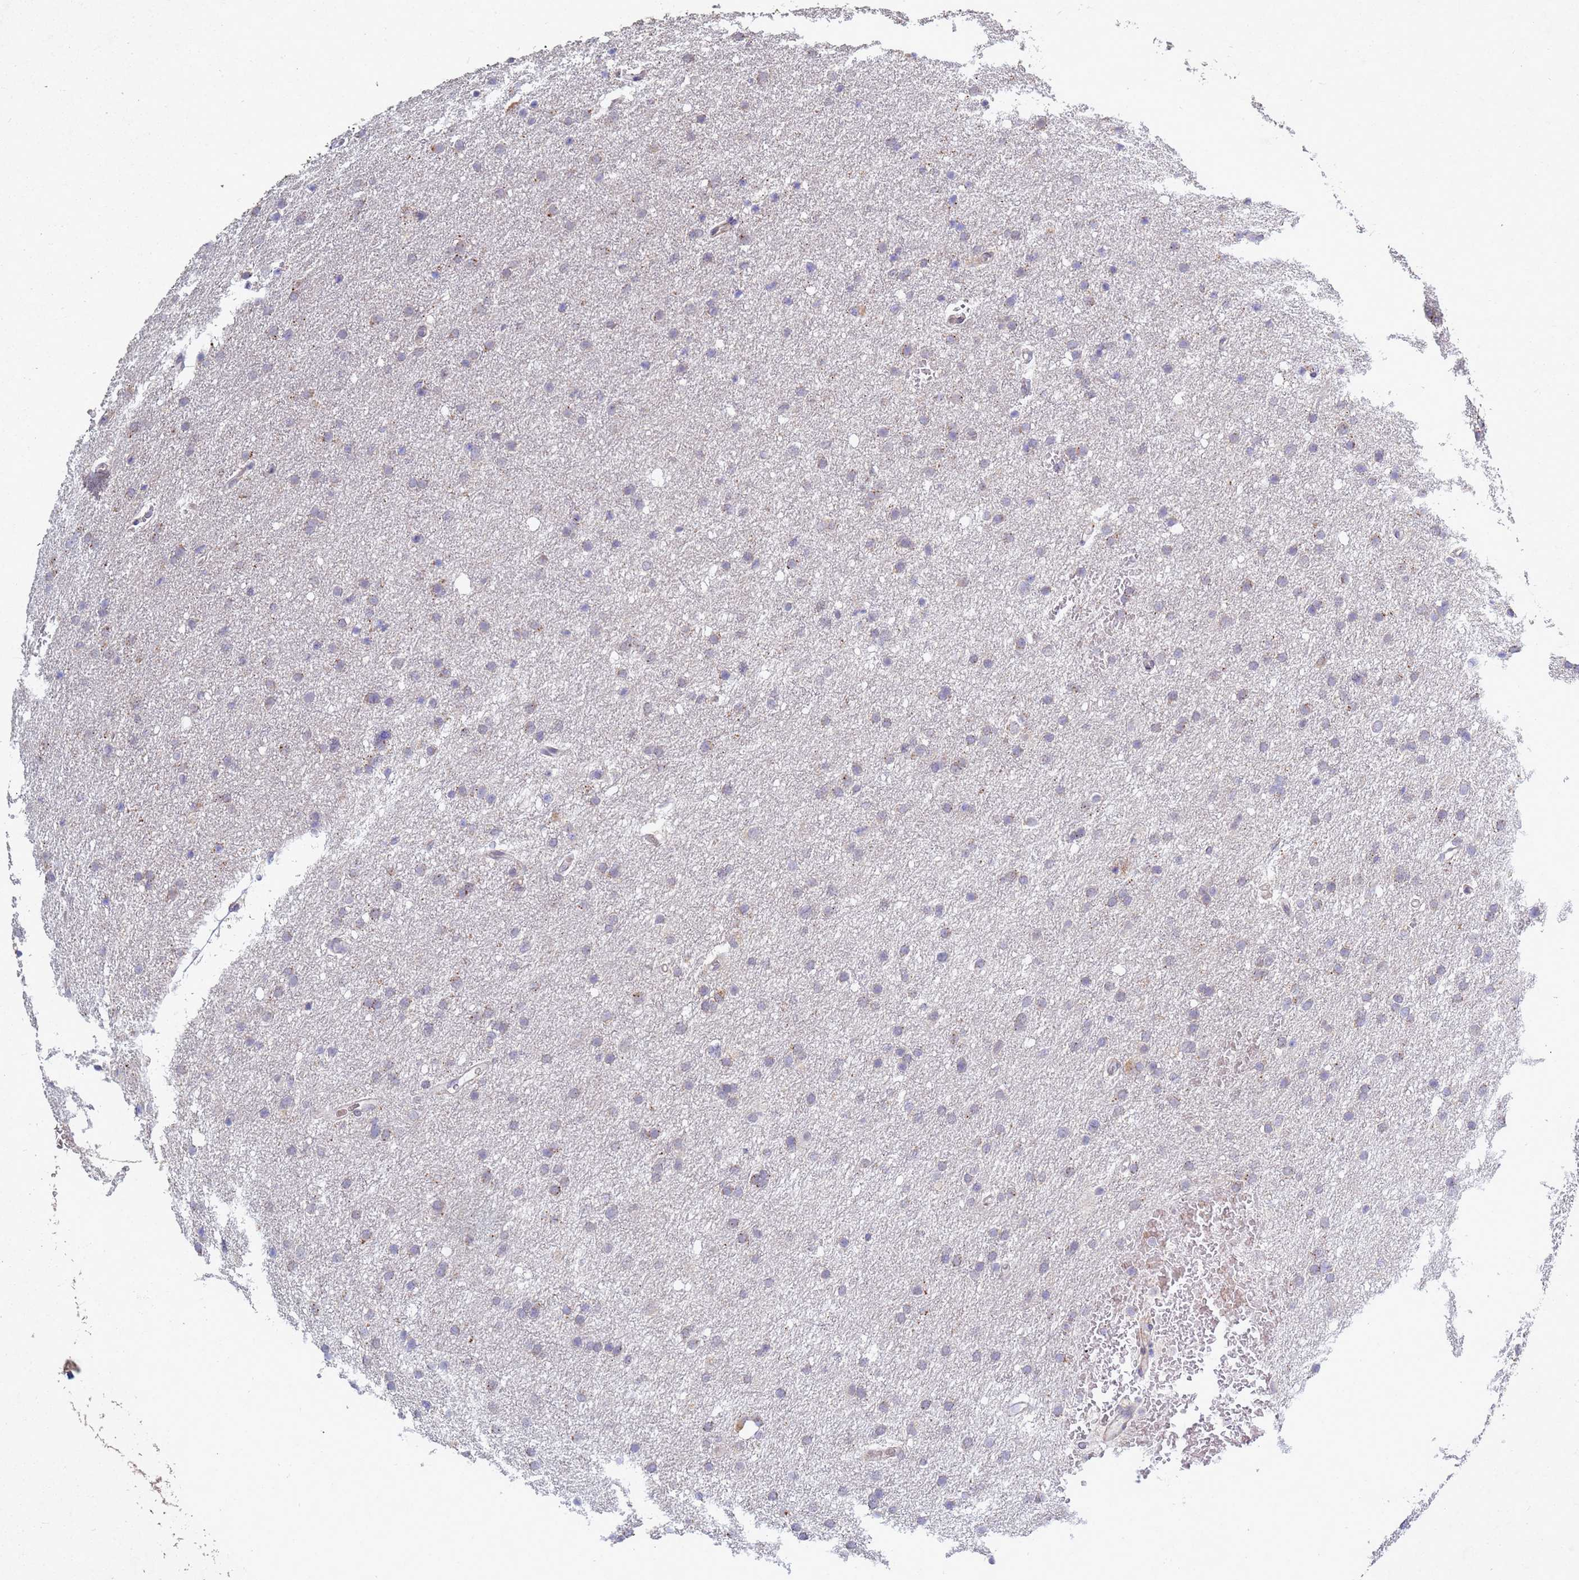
{"staining": {"intensity": "negative", "quantity": "none", "location": "none"}, "tissue": "glioma", "cell_type": "Tumor cells", "image_type": "cancer", "snomed": [{"axis": "morphology", "description": "Glioma, malignant, High grade"}, {"axis": "topography", "description": "Cerebral cortex"}], "caption": "DAB (3,3'-diaminobenzidine) immunohistochemical staining of glioma displays no significant staining in tumor cells. Nuclei are stained in blue.", "gene": "TNPO2", "patient": {"sex": "female", "age": 36}}